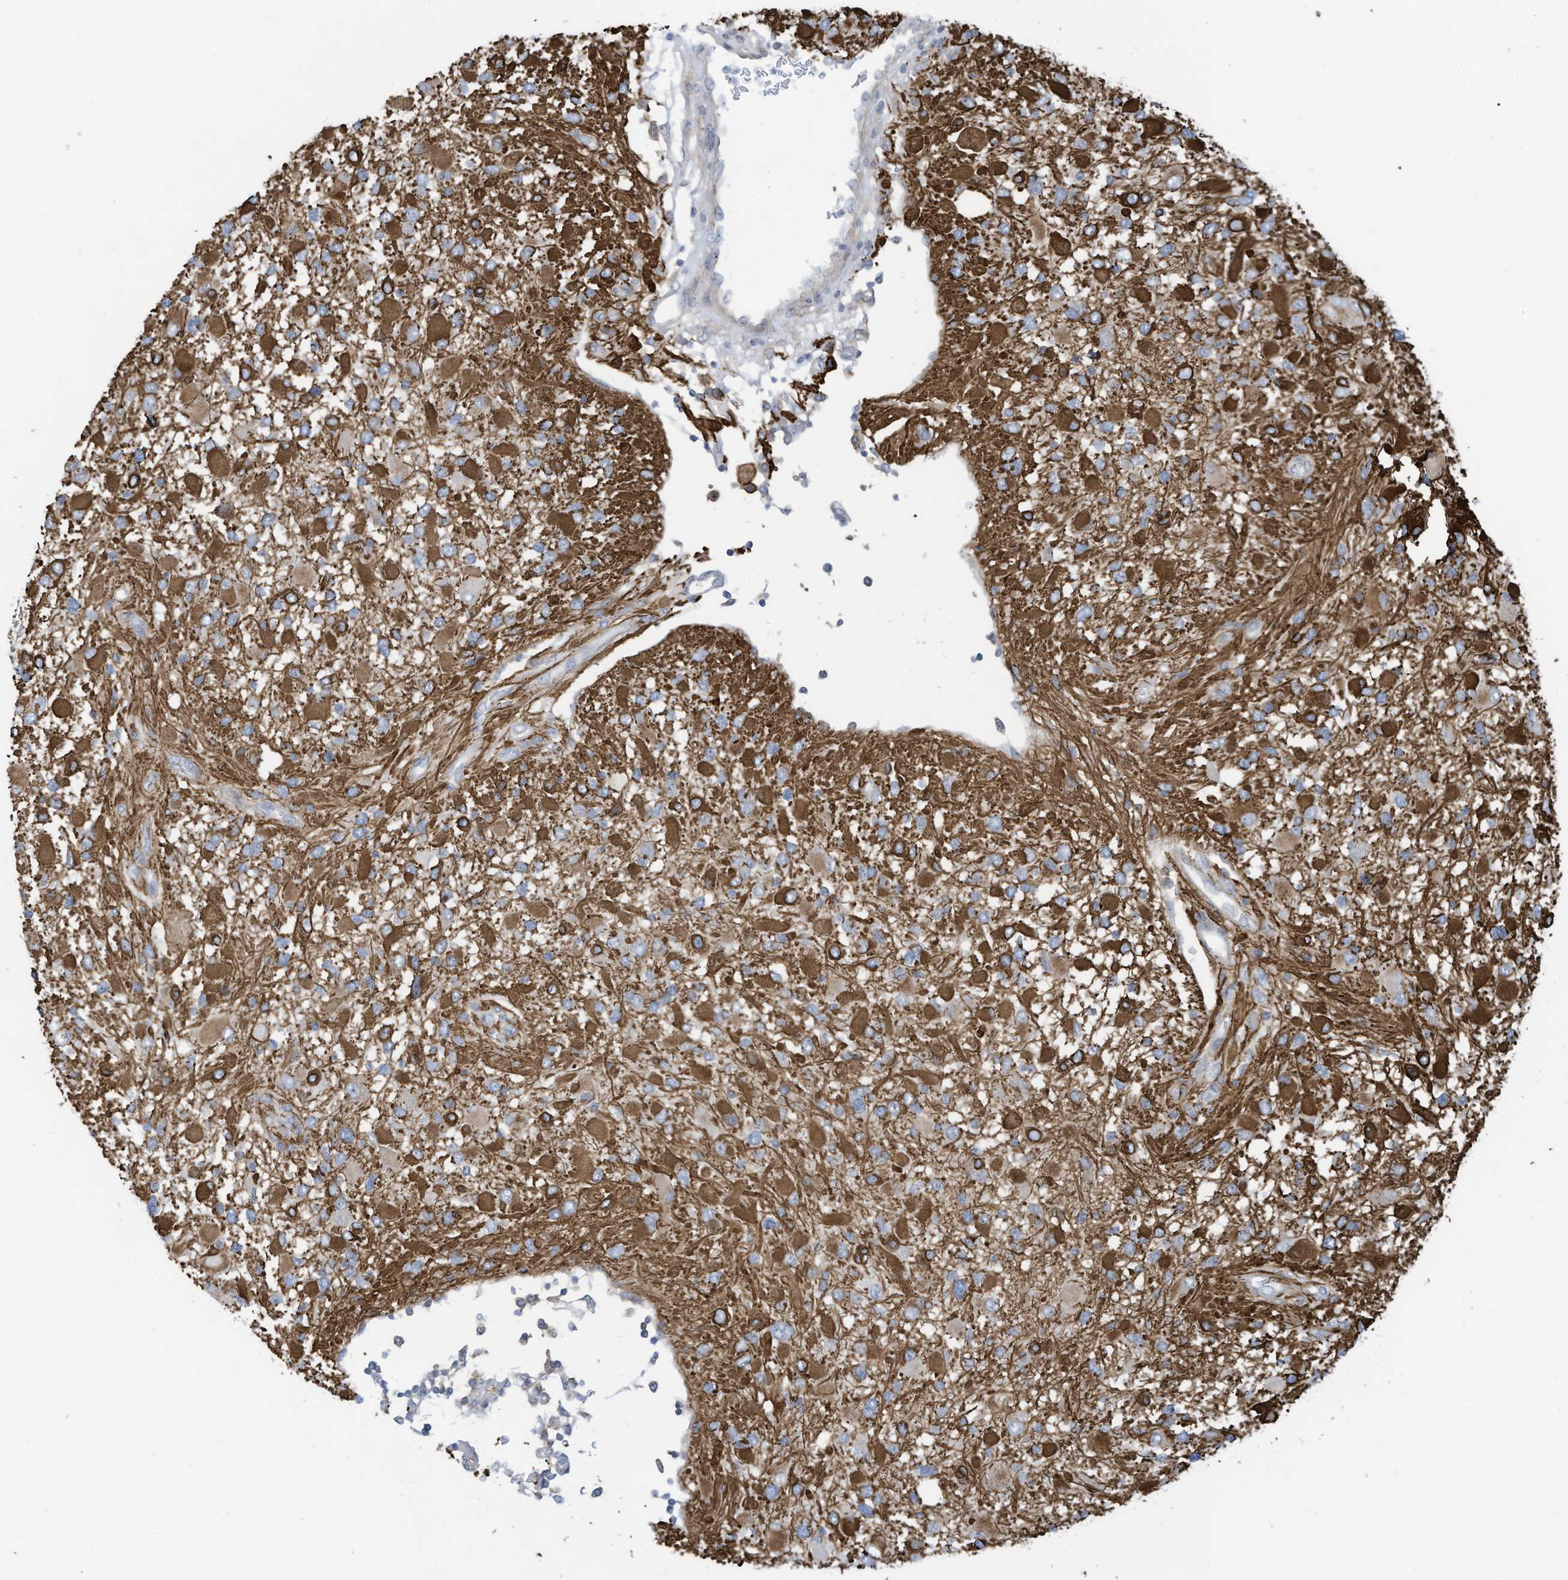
{"staining": {"intensity": "strong", "quantity": "<25%", "location": "cytoplasmic/membranous"}, "tissue": "glioma", "cell_type": "Tumor cells", "image_type": "cancer", "snomed": [{"axis": "morphology", "description": "Glioma, malignant, High grade"}, {"axis": "topography", "description": "Brain"}], "caption": "Immunohistochemical staining of glioma shows medium levels of strong cytoplasmic/membranous expression in about <25% of tumor cells.", "gene": "SLC1A5", "patient": {"sex": "male", "age": 53}}